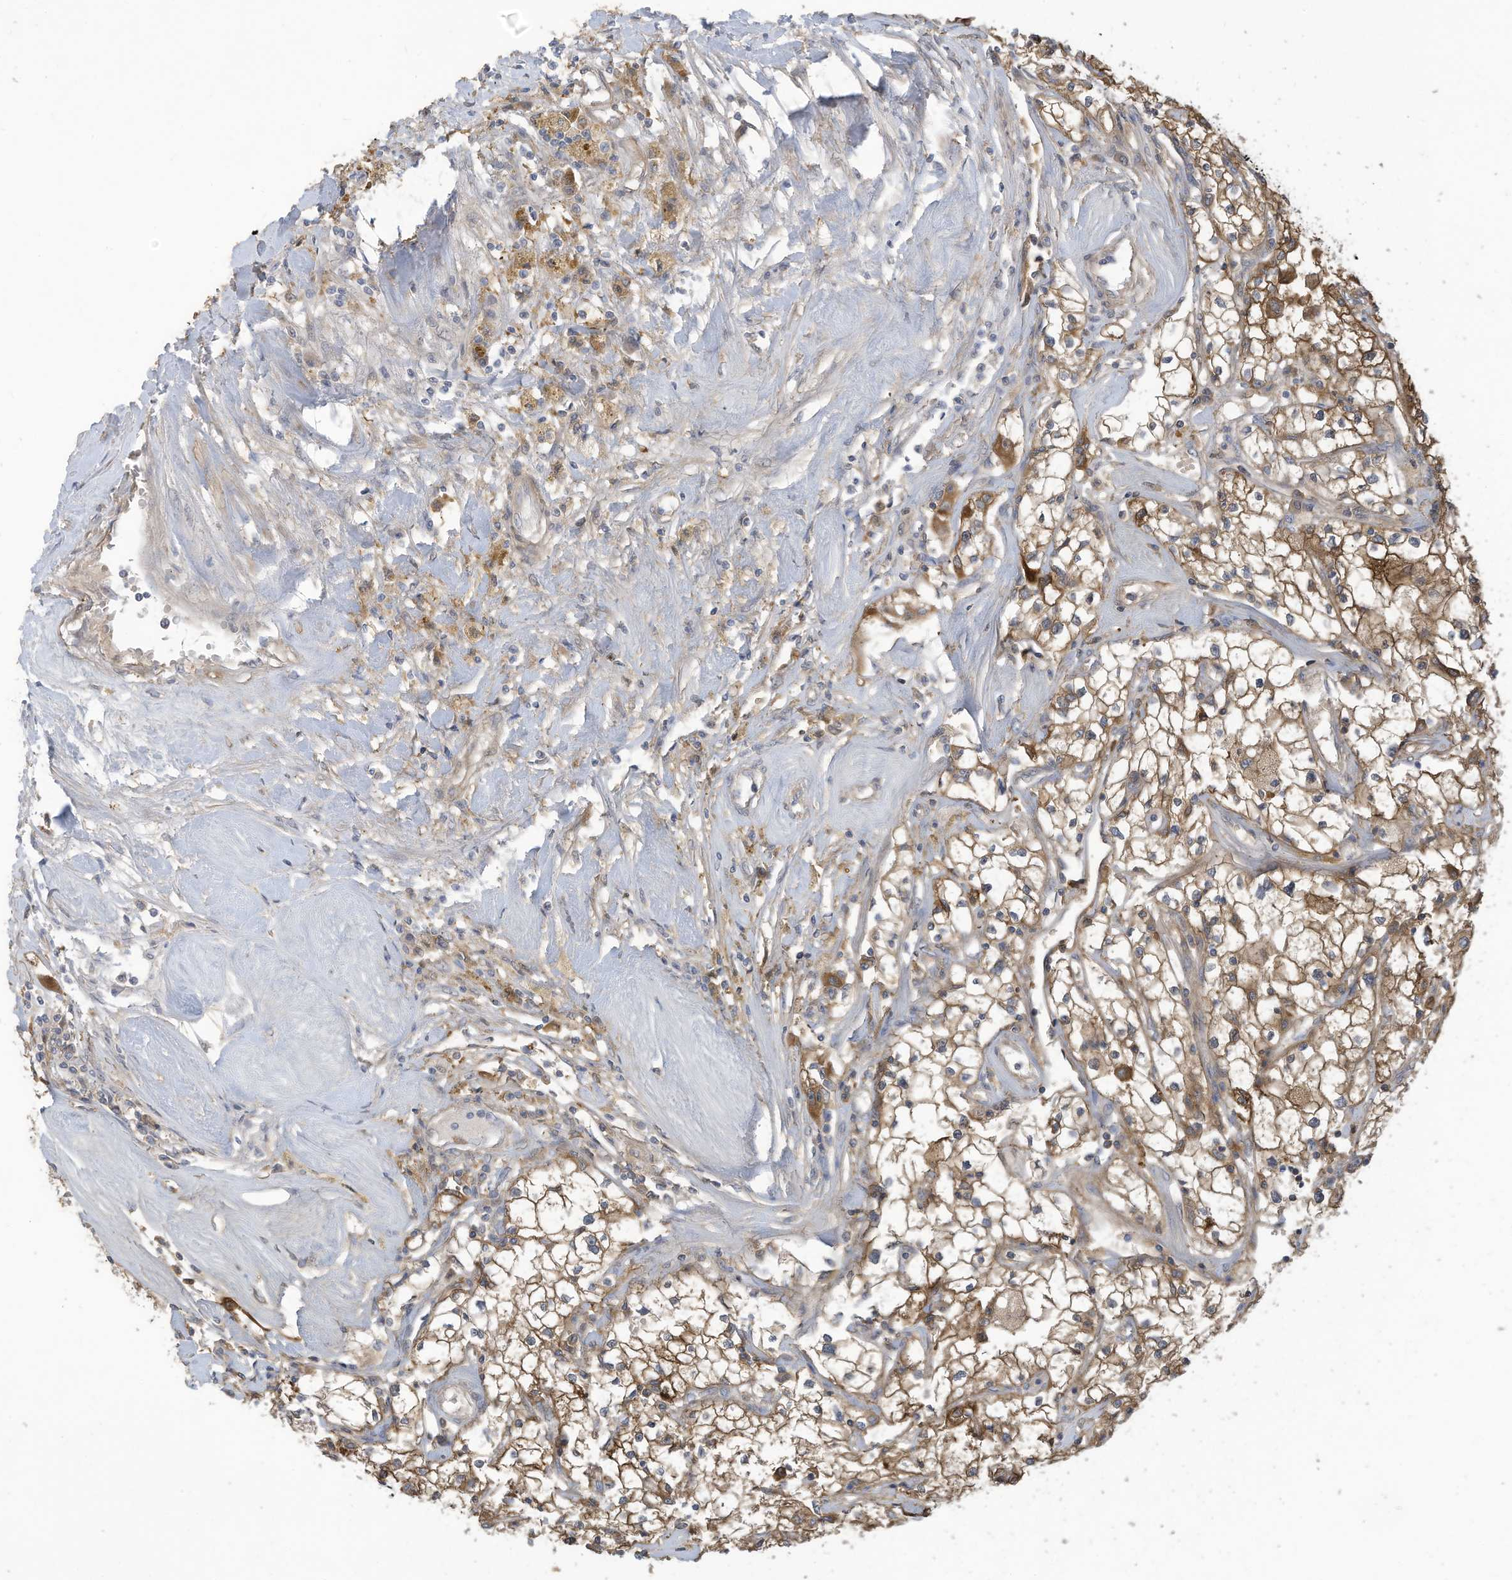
{"staining": {"intensity": "moderate", "quantity": ">75%", "location": "cytoplasmic/membranous"}, "tissue": "renal cancer", "cell_type": "Tumor cells", "image_type": "cancer", "snomed": [{"axis": "morphology", "description": "Adenocarcinoma, NOS"}, {"axis": "topography", "description": "Kidney"}], "caption": "Moderate cytoplasmic/membranous expression is identified in approximately >75% of tumor cells in renal cancer (adenocarcinoma). Using DAB (3,3'-diaminobenzidine) (brown) and hematoxylin (blue) stains, captured at high magnification using brightfield microscopy.", "gene": "ADI1", "patient": {"sex": "male", "age": 56}}